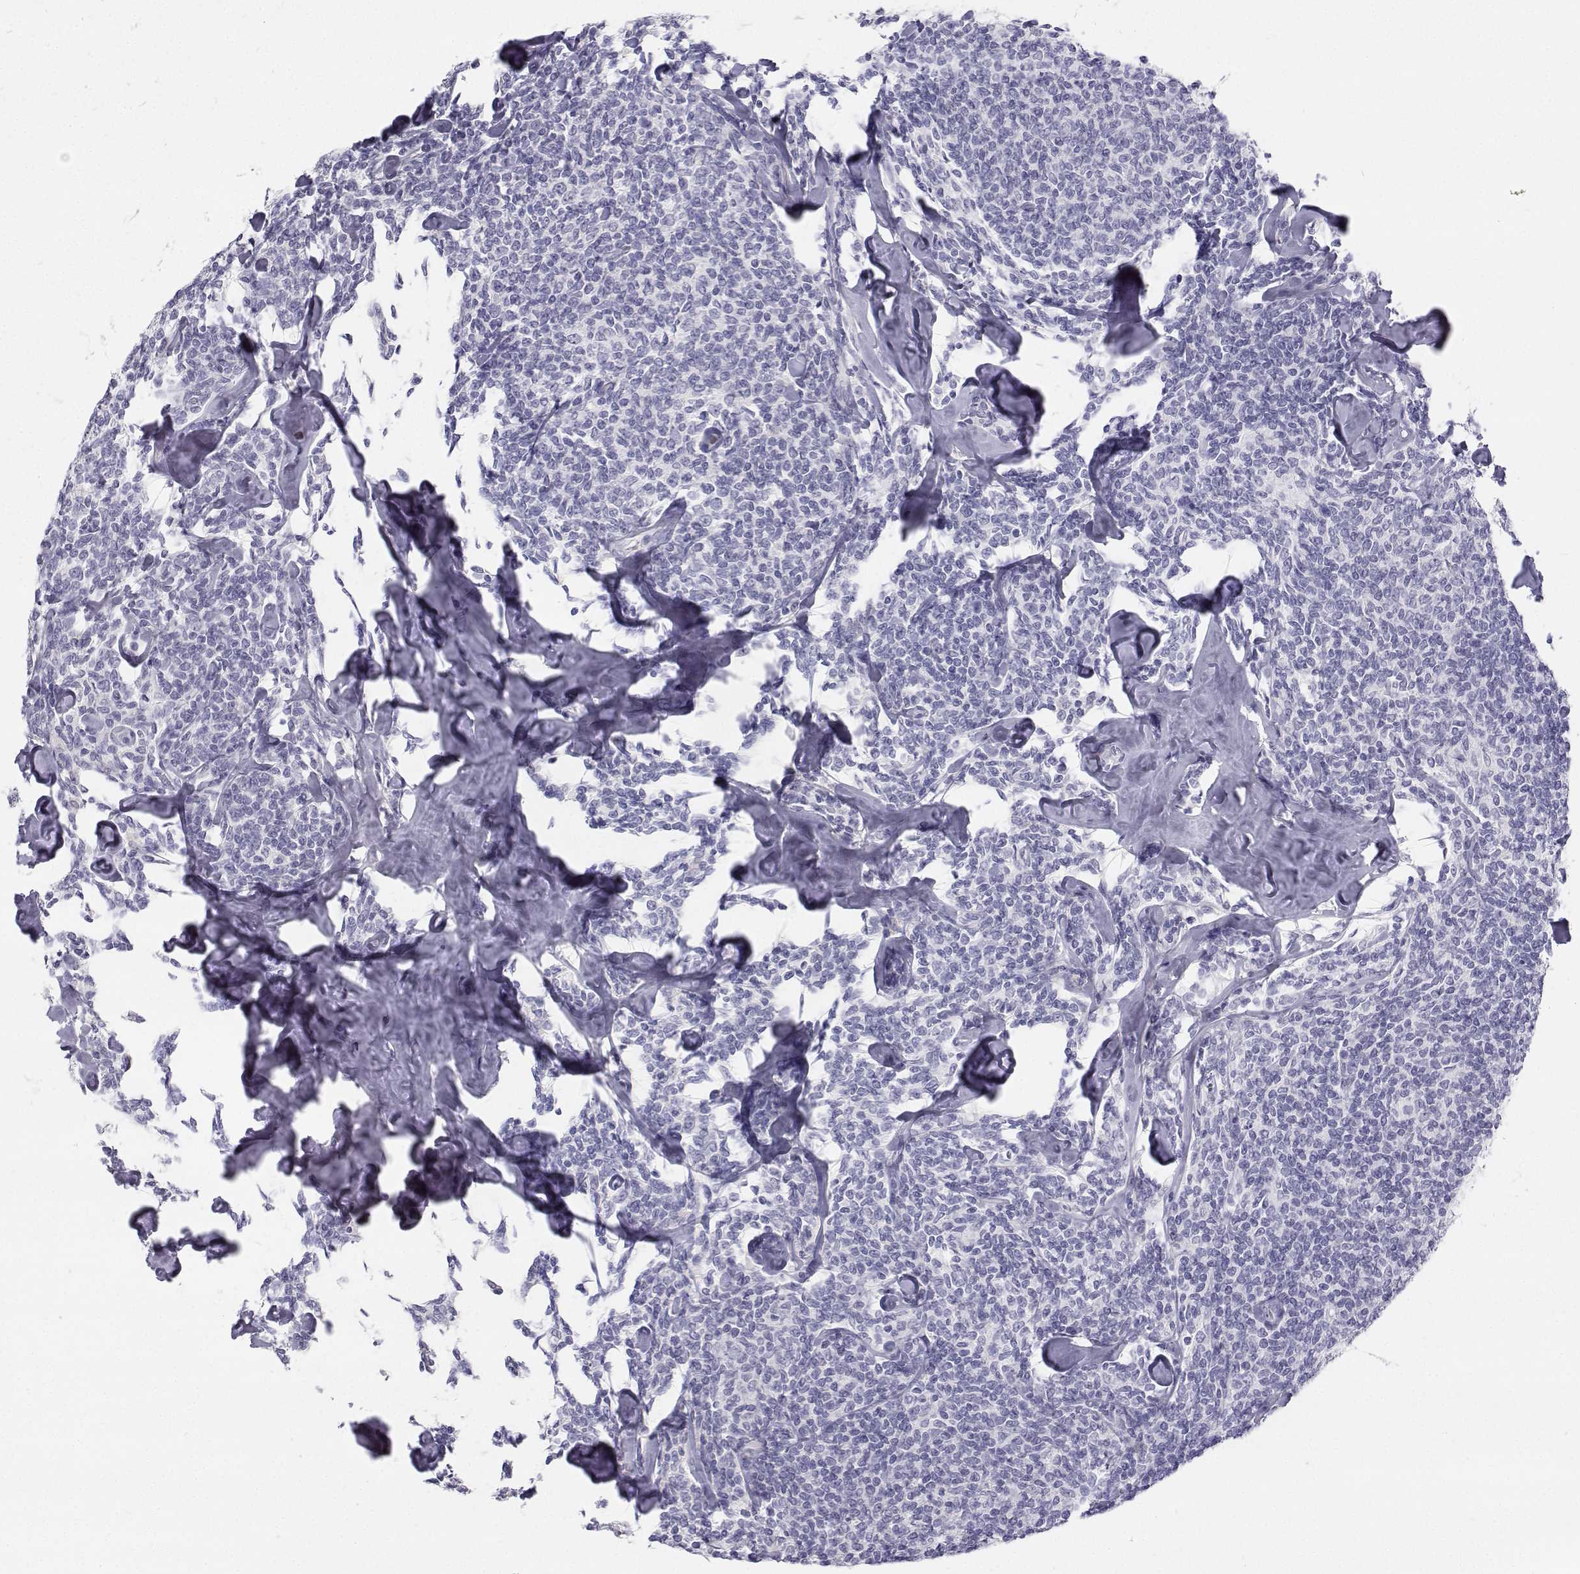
{"staining": {"intensity": "negative", "quantity": "none", "location": "none"}, "tissue": "lymphoma", "cell_type": "Tumor cells", "image_type": "cancer", "snomed": [{"axis": "morphology", "description": "Malignant lymphoma, non-Hodgkin's type, Low grade"}, {"axis": "topography", "description": "Lymph node"}], "caption": "This is an immunohistochemistry histopathology image of human low-grade malignant lymphoma, non-Hodgkin's type. There is no staining in tumor cells.", "gene": "TTN", "patient": {"sex": "female", "age": 56}}